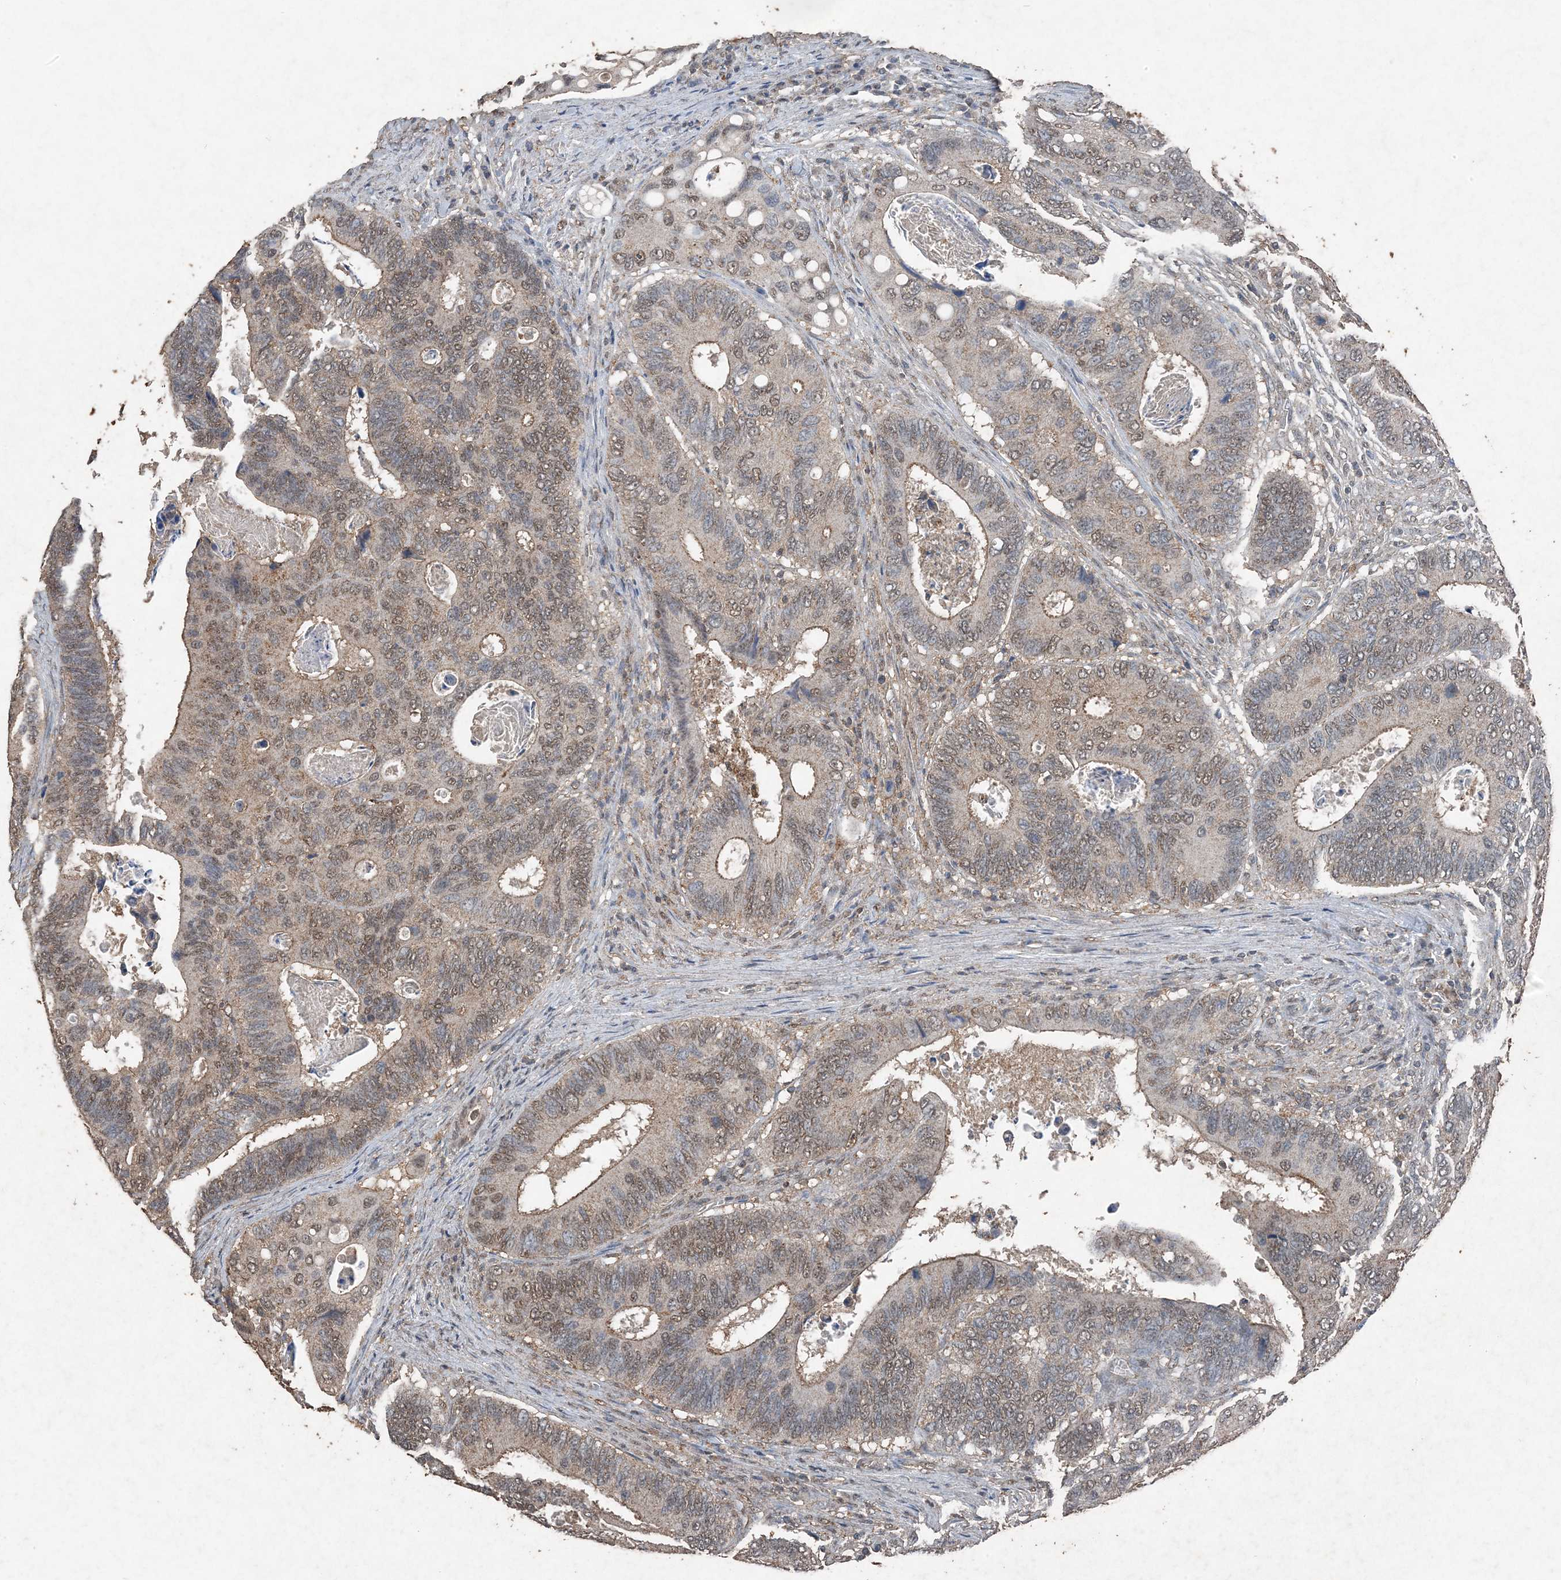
{"staining": {"intensity": "weak", "quantity": "<25%", "location": "nuclear"}, "tissue": "colorectal cancer", "cell_type": "Tumor cells", "image_type": "cancer", "snomed": [{"axis": "morphology", "description": "Inflammation, NOS"}, {"axis": "morphology", "description": "Adenocarcinoma, NOS"}, {"axis": "topography", "description": "Colon"}], "caption": "A histopathology image of colorectal cancer (adenocarcinoma) stained for a protein displays no brown staining in tumor cells. (Immunohistochemistry (ihc), brightfield microscopy, high magnification).", "gene": "FCN3", "patient": {"sex": "male", "age": 72}}